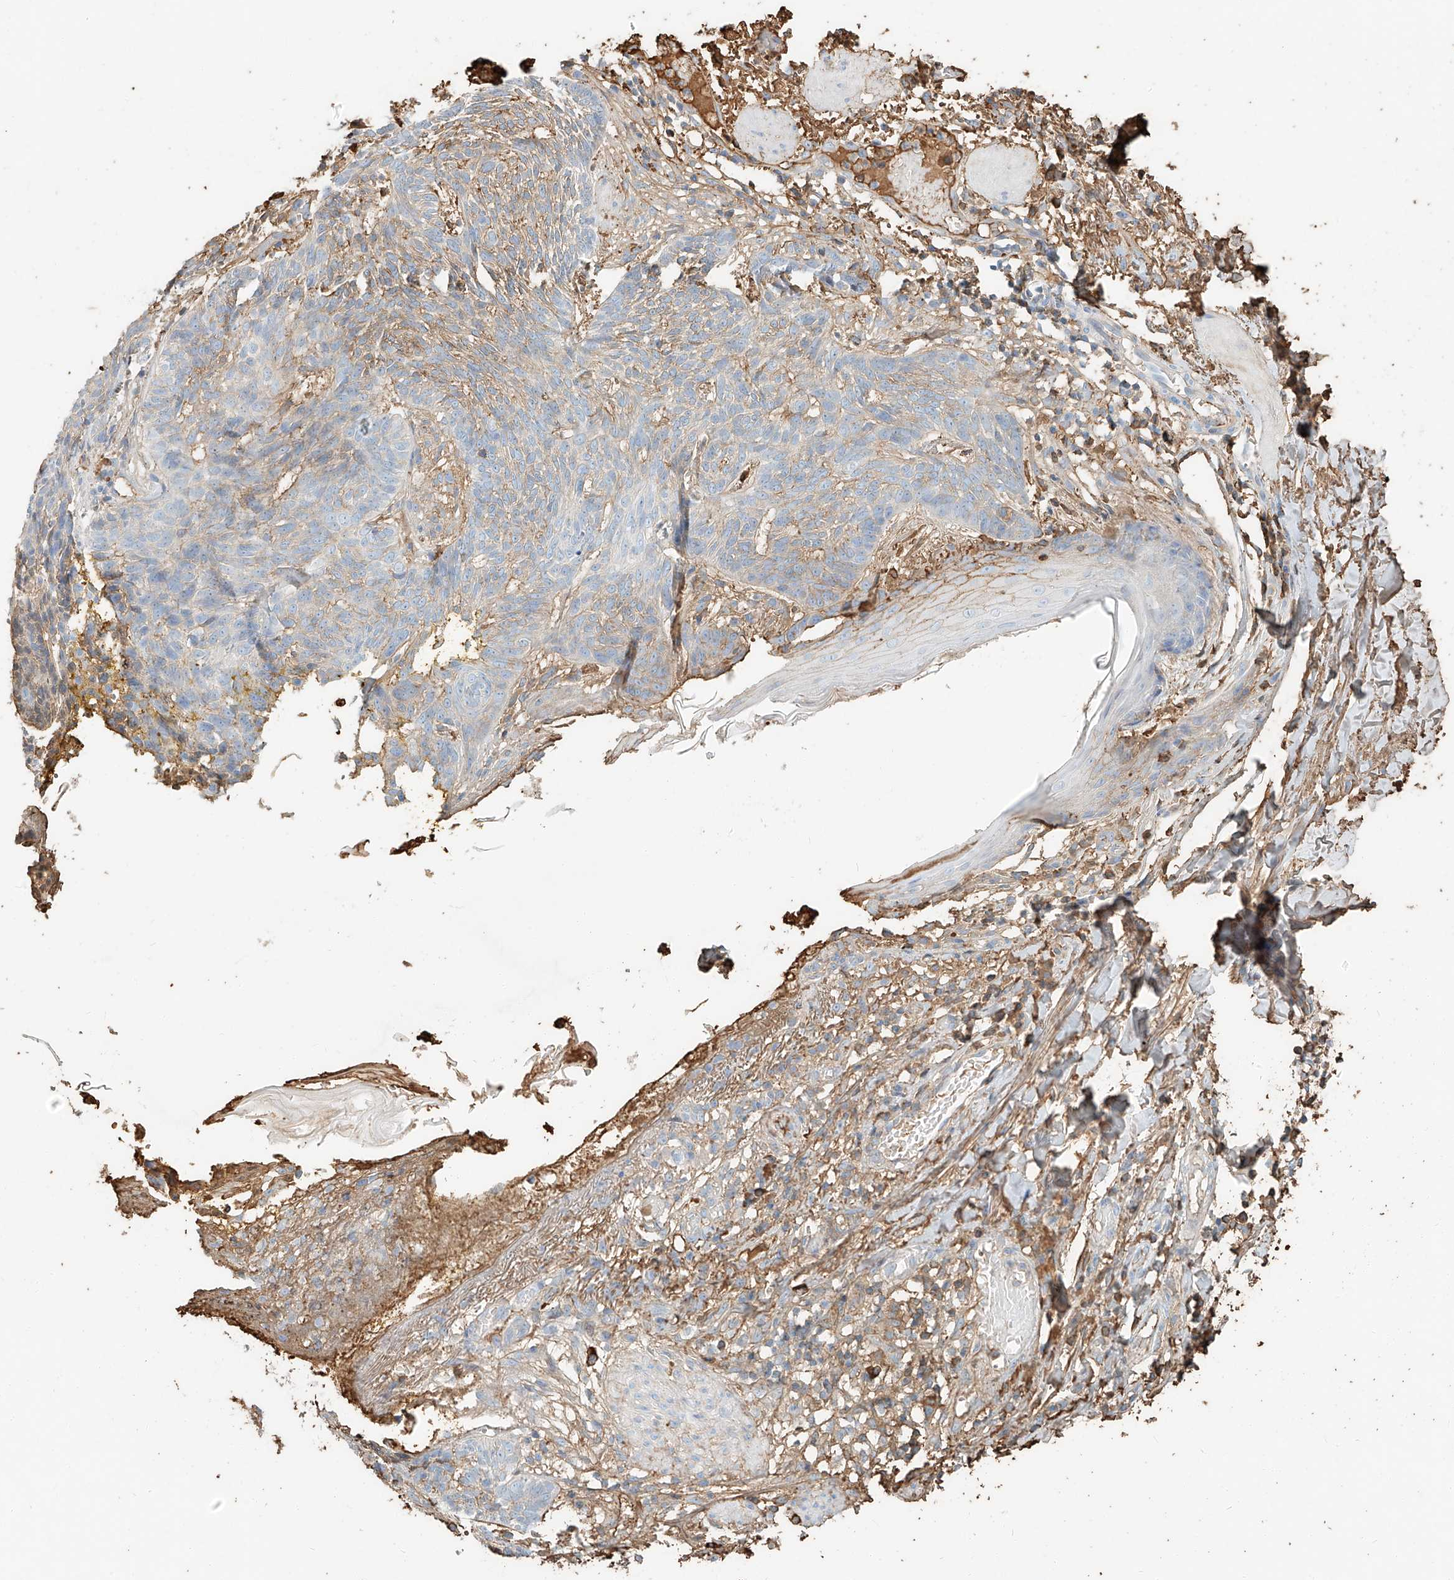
{"staining": {"intensity": "weak", "quantity": "<25%", "location": "cytoplasmic/membranous"}, "tissue": "skin cancer", "cell_type": "Tumor cells", "image_type": "cancer", "snomed": [{"axis": "morphology", "description": "Normal tissue, NOS"}, {"axis": "morphology", "description": "Basal cell carcinoma"}, {"axis": "topography", "description": "Skin"}], "caption": "High power microscopy micrograph of an IHC micrograph of skin cancer (basal cell carcinoma), revealing no significant staining in tumor cells.", "gene": "ZFP30", "patient": {"sex": "male", "age": 64}}